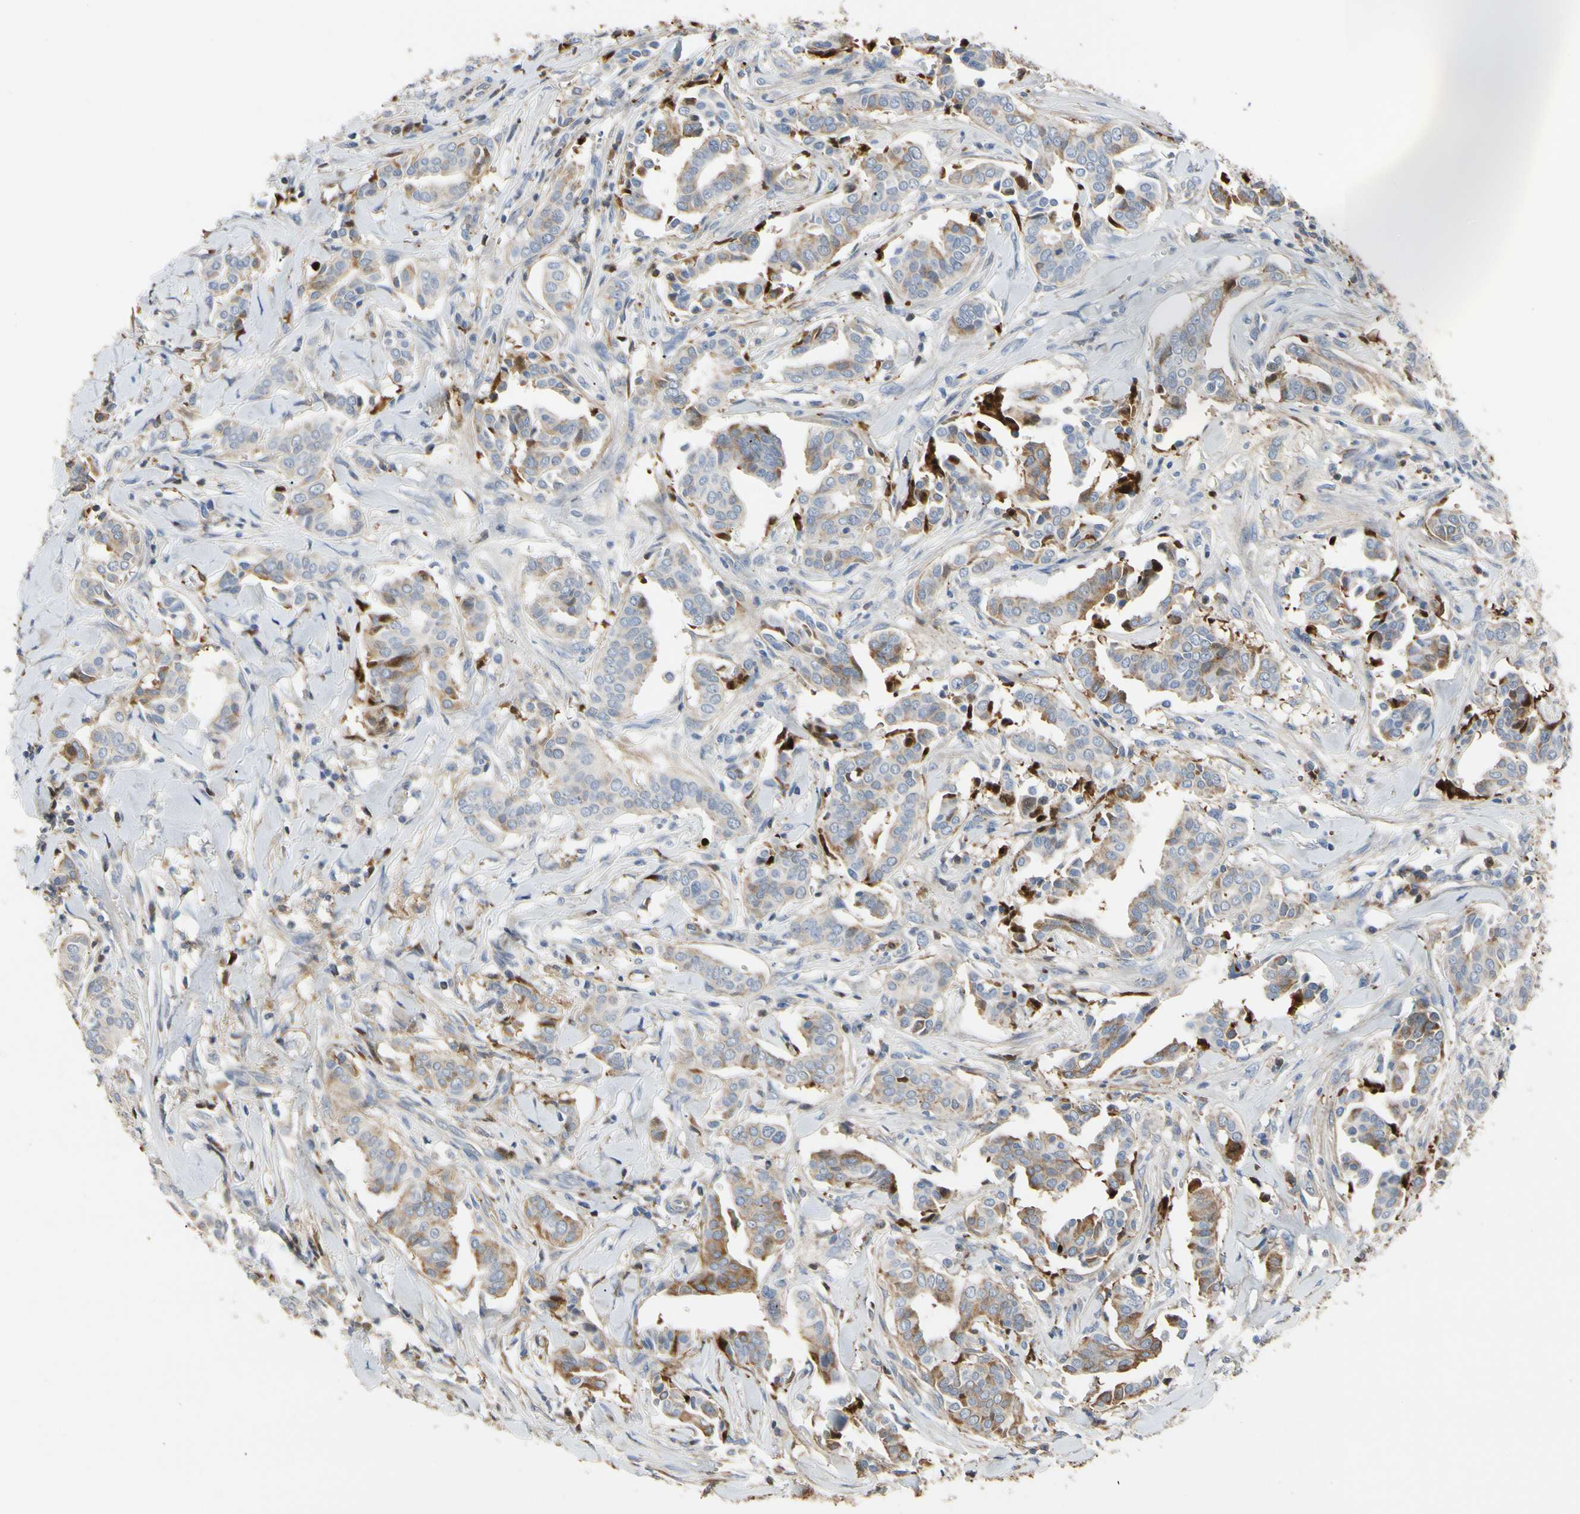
{"staining": {"intensity": "weak", "quantity": "<25%", "location": "cytoplasmic/membranous"}, "tissue": "head and neck cancer", "cell_type": "Tumor cells", "image_type": "cancer", "snomed": [{"axis": "morphology", "description": "Adenocarcinoma, NOS"}, {"axis": "topography", "description": "Salivary gland"}, {"axis": "topography", "description": "Head-Neck"}], "caption": "The photomicrograph shows no staining of tumor cells in head and neck adenocarcinoma.", "gene": "FGB", "patient": {"sex": "female", "age": 59}}